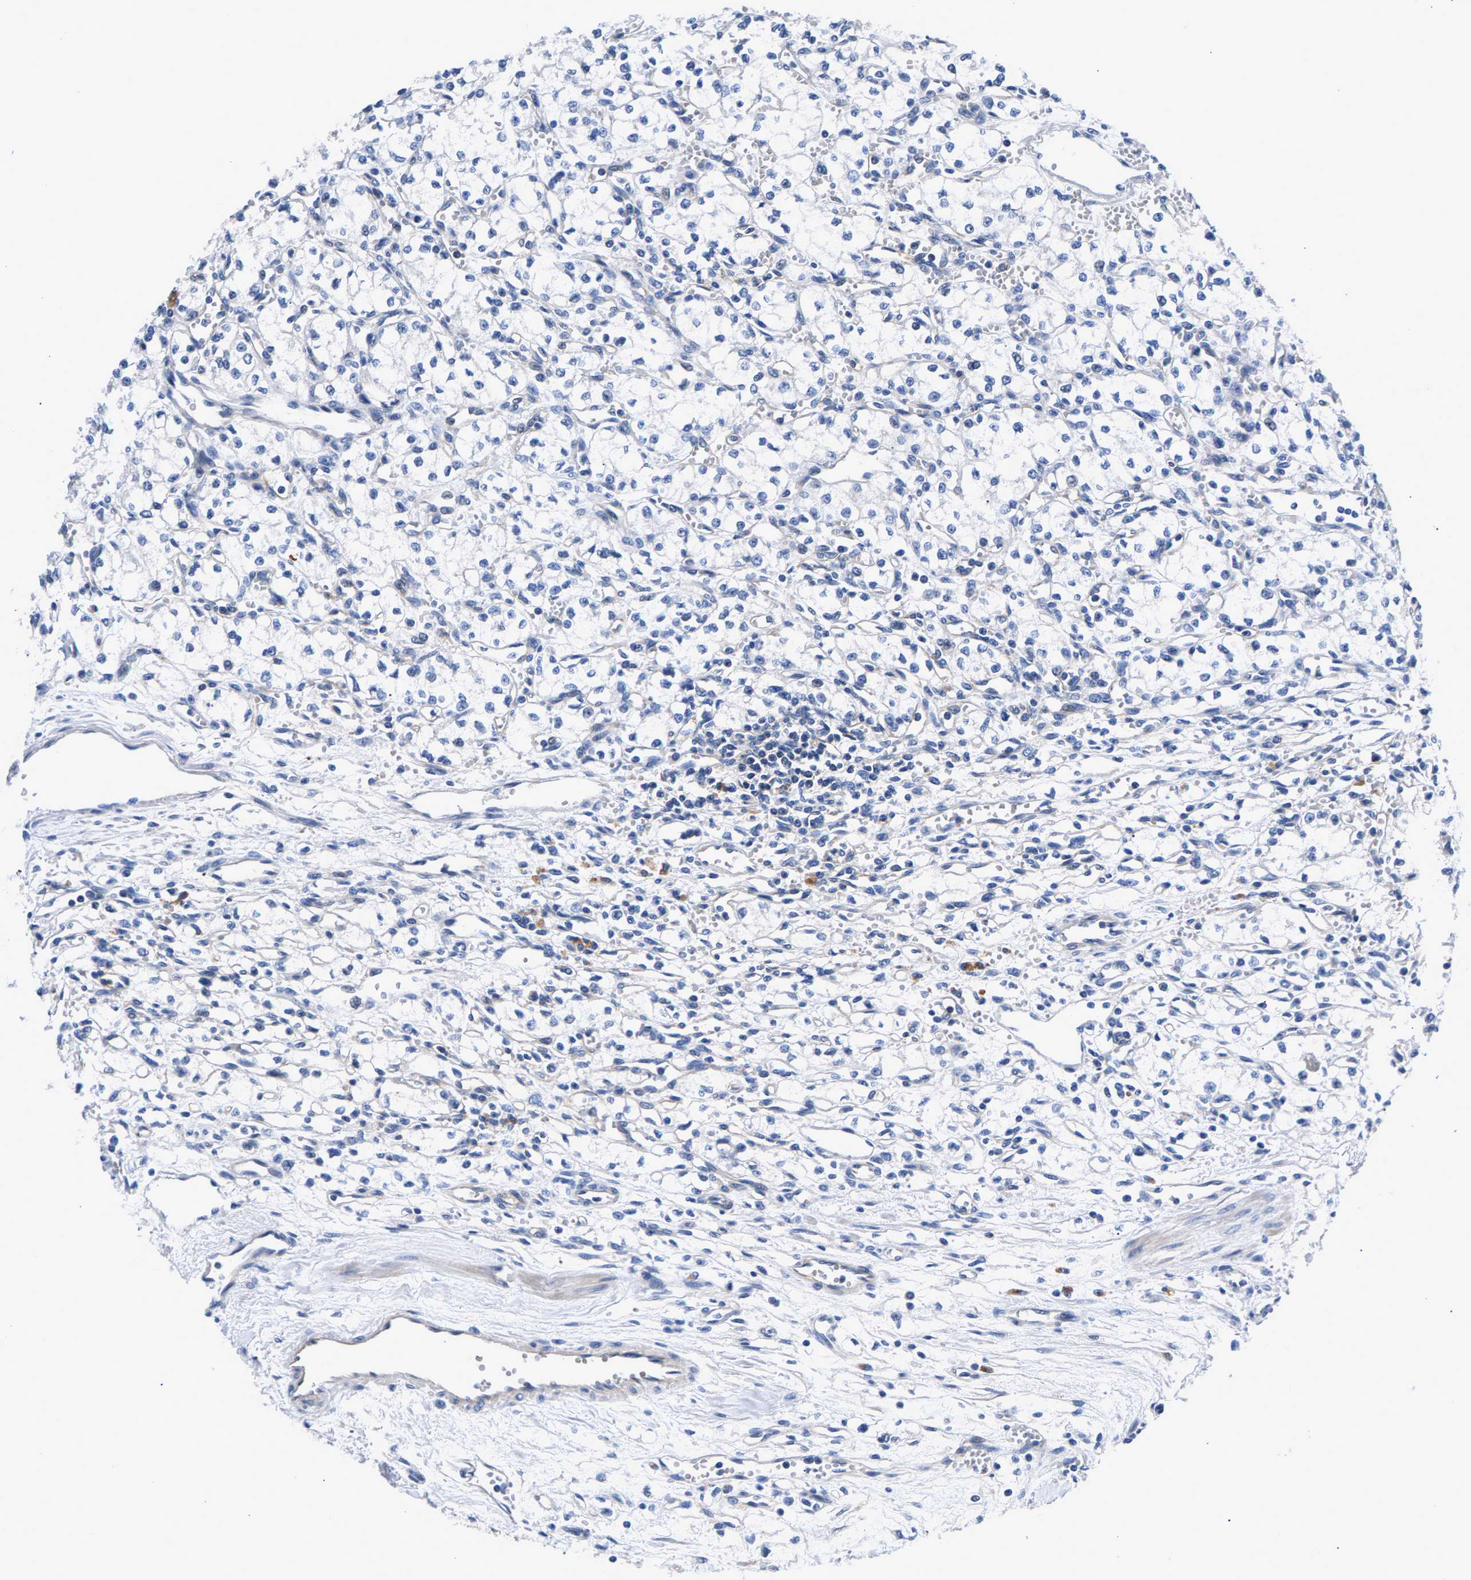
{"staining": {"intensity": "negative", "quantity": "none", "location": "none"}, "tissue": "renal cancer", "cell_type": "Tumor cells", "image_type": "cancer", "snomed": [{"axis": "morphology", "description": "Normal tissue, NOS"}, {"axis": "morphology", "description": "Adenocarcinoma, NOS"}, {"axis": "topography", "description": "Kidney"}], "caption": "A high-resolution histopathology image shows immunohistochemistry staining of renal adenocarcinoma, which reveals no significant staining in tumor cells.", "gene": "P2RY4", "patient": {"sex": "male", "age": 59}}